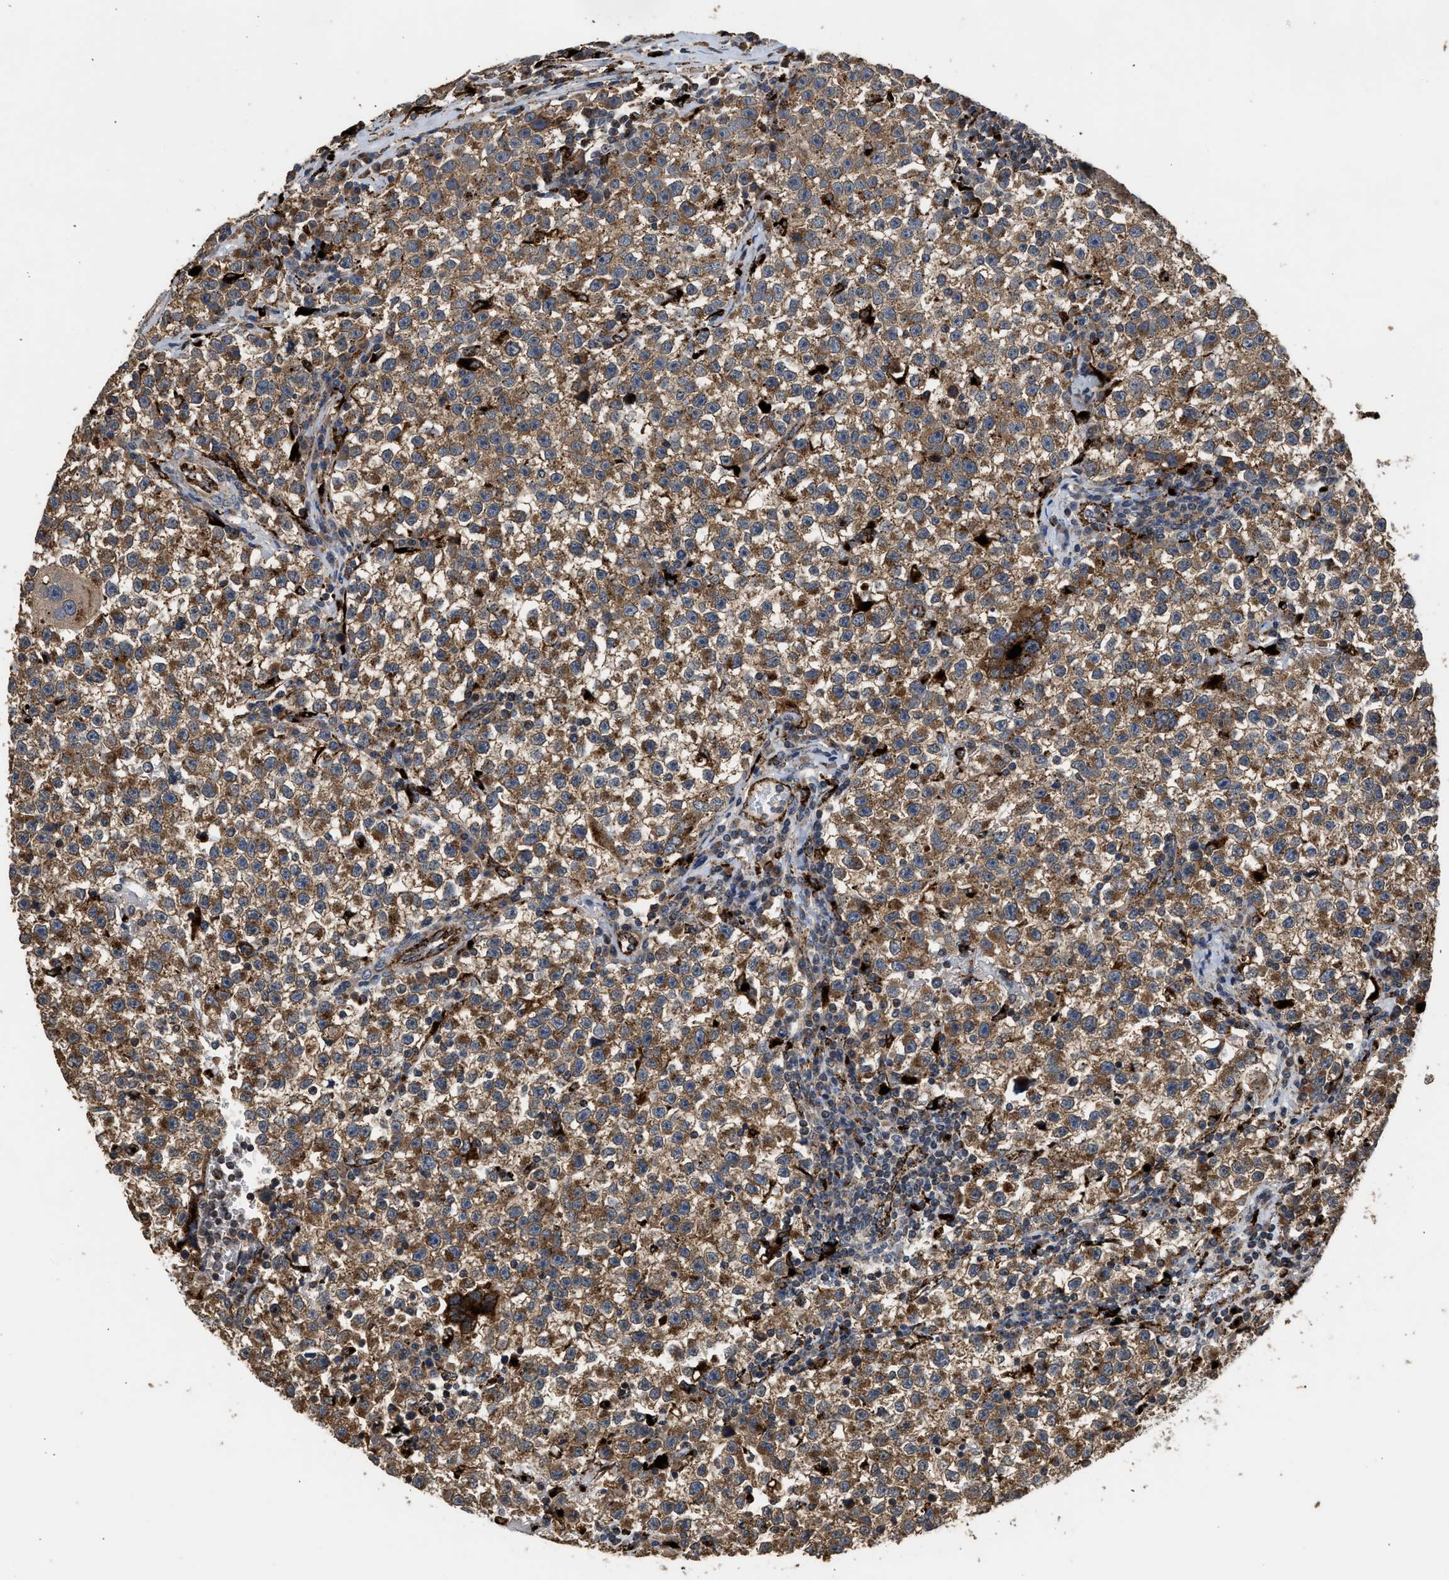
{"staining": {"intensity": "moderate", "quantity": ">75%", "location": "cytoplasmic/membranous"}, "tissue": "testis cancer", "cell_type": "Tumor cells", "image_type": "cancer", "snomed": [{"axis": "morphology", "description": "Seminoma, NOS"}, {"axis": "topography", "description": "Testis"}], "caption": "Immunohistochemistry (IHC) (DAB (3,3'-diaminobenzidine)) staining of human testis seminoma shows moderate cytoplasmic/membranous protein expression in approximately >75% of tumor cells.", "gene": "CTSV", "patient": {"sex": "male", "age": 22}}